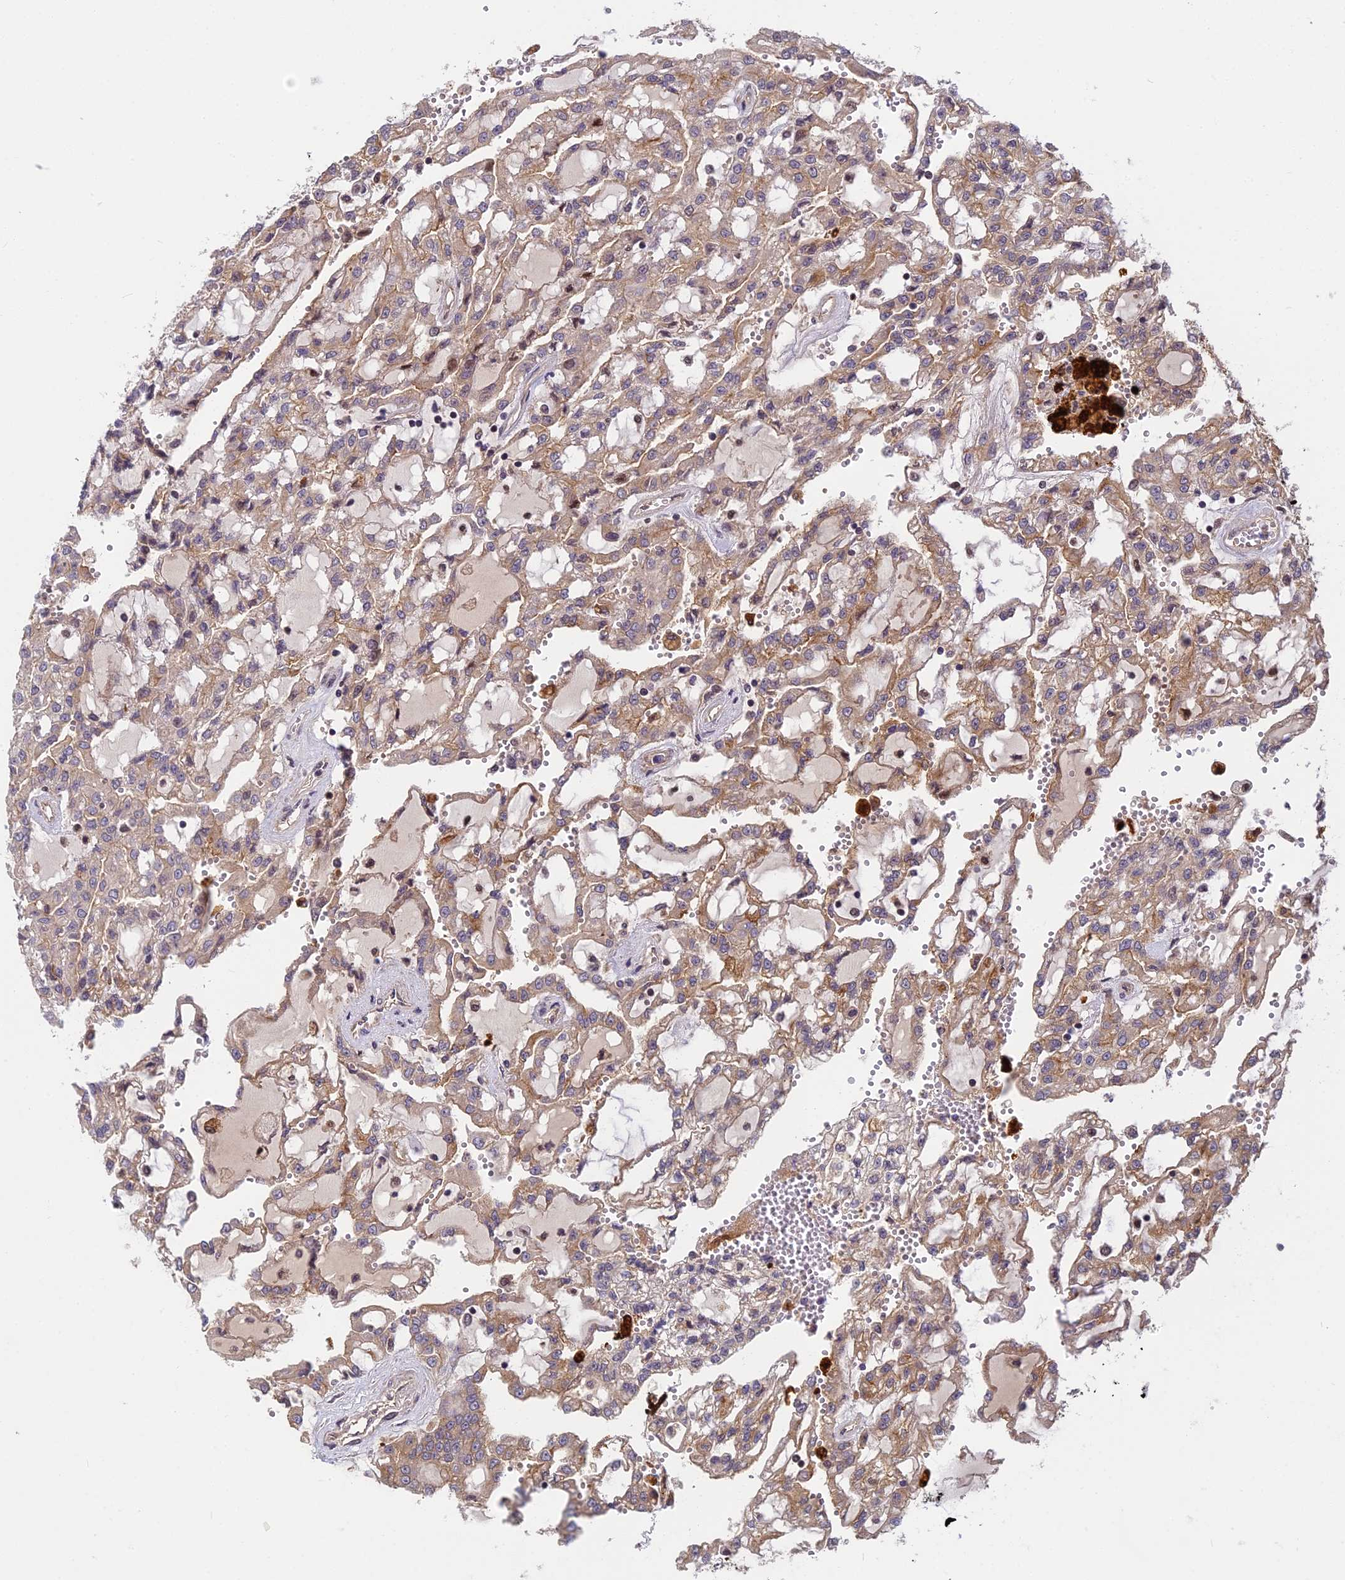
{"staining": {"intensity": "weak", "quantity": "25%-75%", "location": "cytoplasmic/membranous"}, "tissue": "renal cancer", "cell_type": "Tumor cells", "image_type": "cancer", "snomed": [{"axis": "morphology", "description": "Adenocarcinoma, NOS"}, {"axis": "topography", "description": "Kidney"}], "caption": "A low amount of weak cytoplasmic/membranous positivity is present in approximately 25%-75% of tumor cells in renal adenocarcinoma tissue.", "gene": "PIKFYVE", "patient": {"sex": "male", "age": 63}}